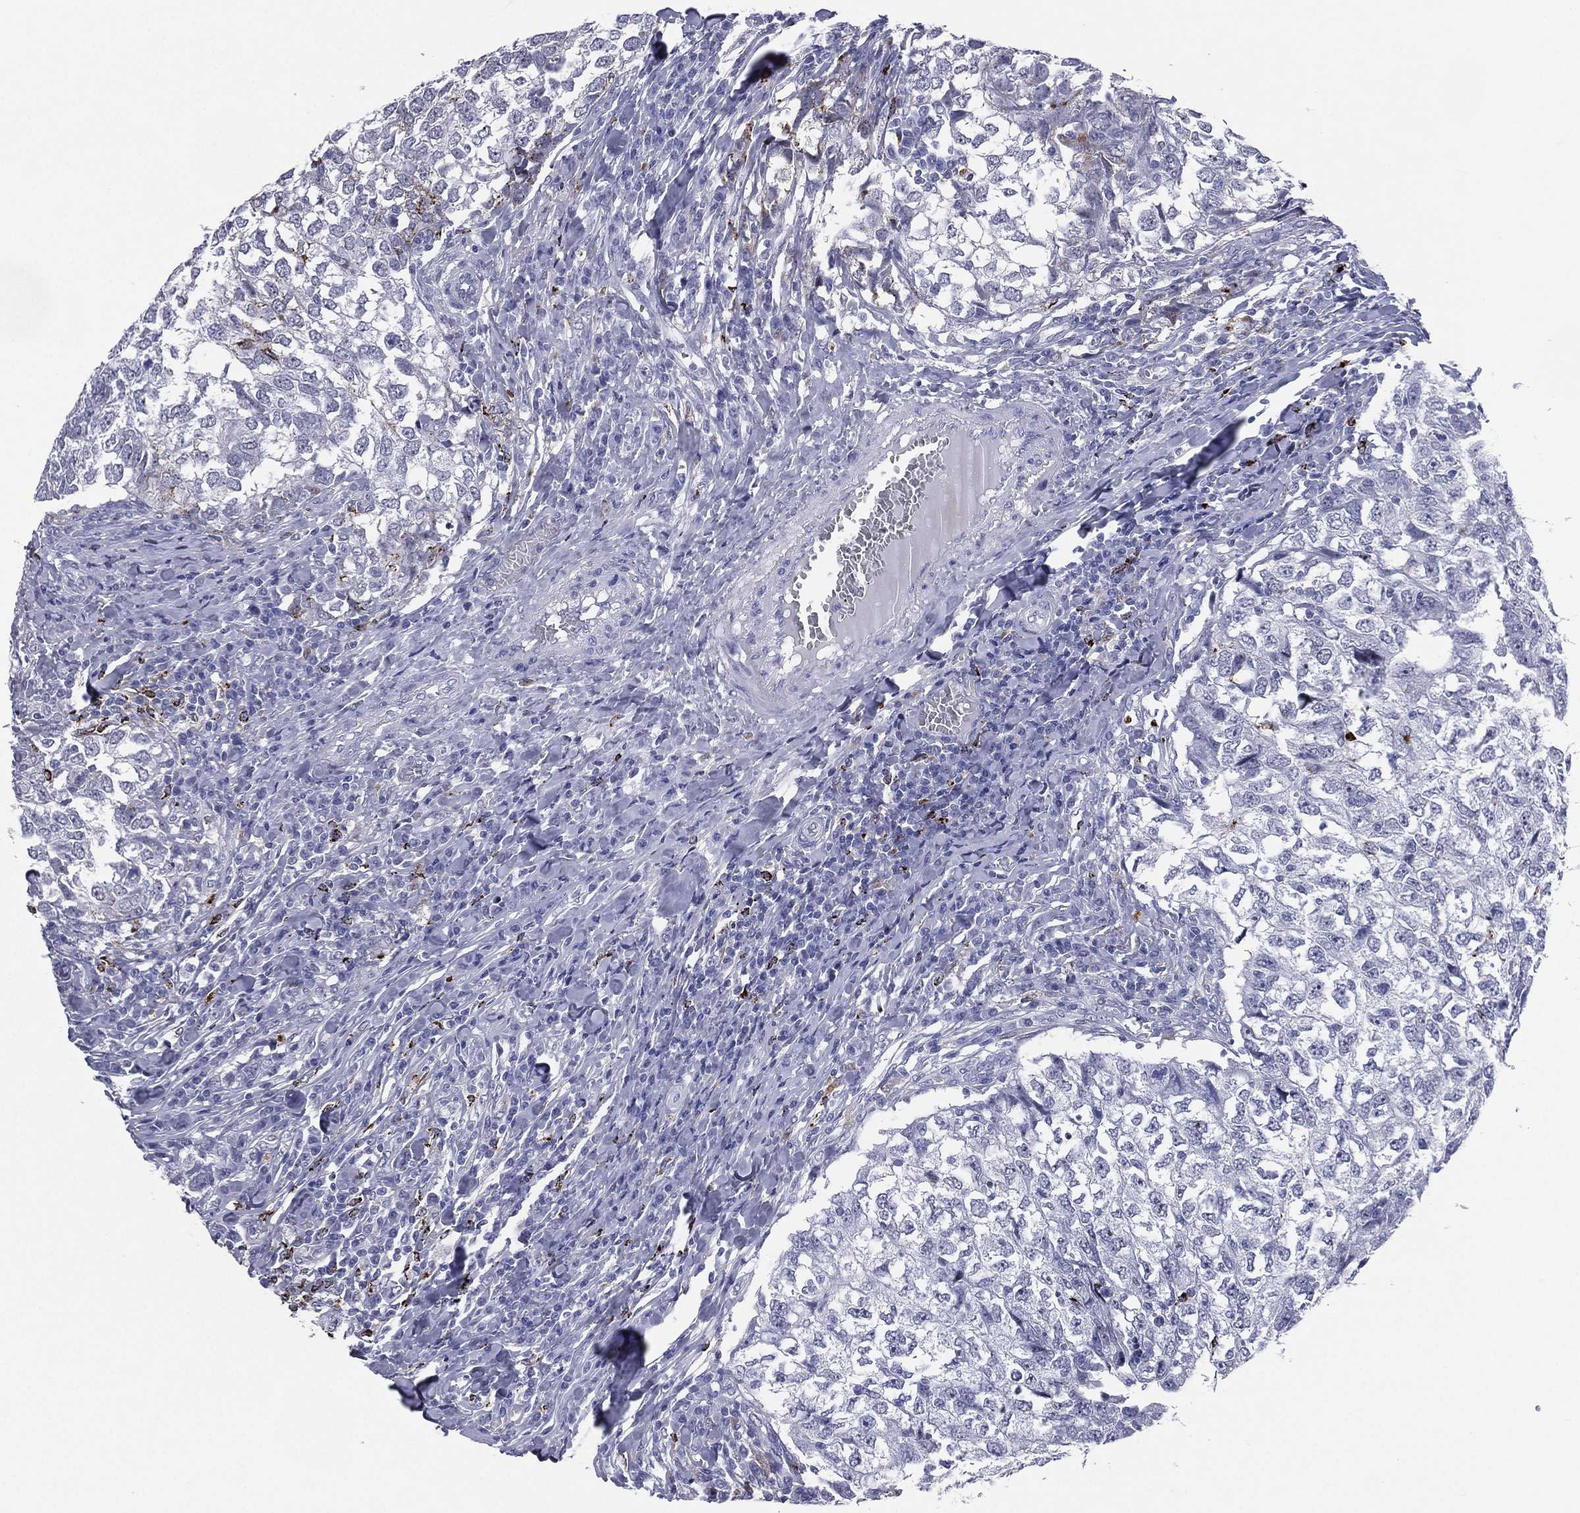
{"staining": {"intensity": "negative", "quantity": "none", "location": "none"}, "tissue": "breast cancer", "cell_type": "Tumor cells", "image_type": "cancer", "snomed": [{"axis": "morphology", "description": "Duct carcinoma"}, {"axis": "topography", "description": "Breast"}], "caption": "Histopathology image shows no protein staining in tumor cells of breast cancer (invasive ductal carcinoma) tissue.", "gene": "HLA-DOA", "patient": {"sex": "female", "age": 30}}